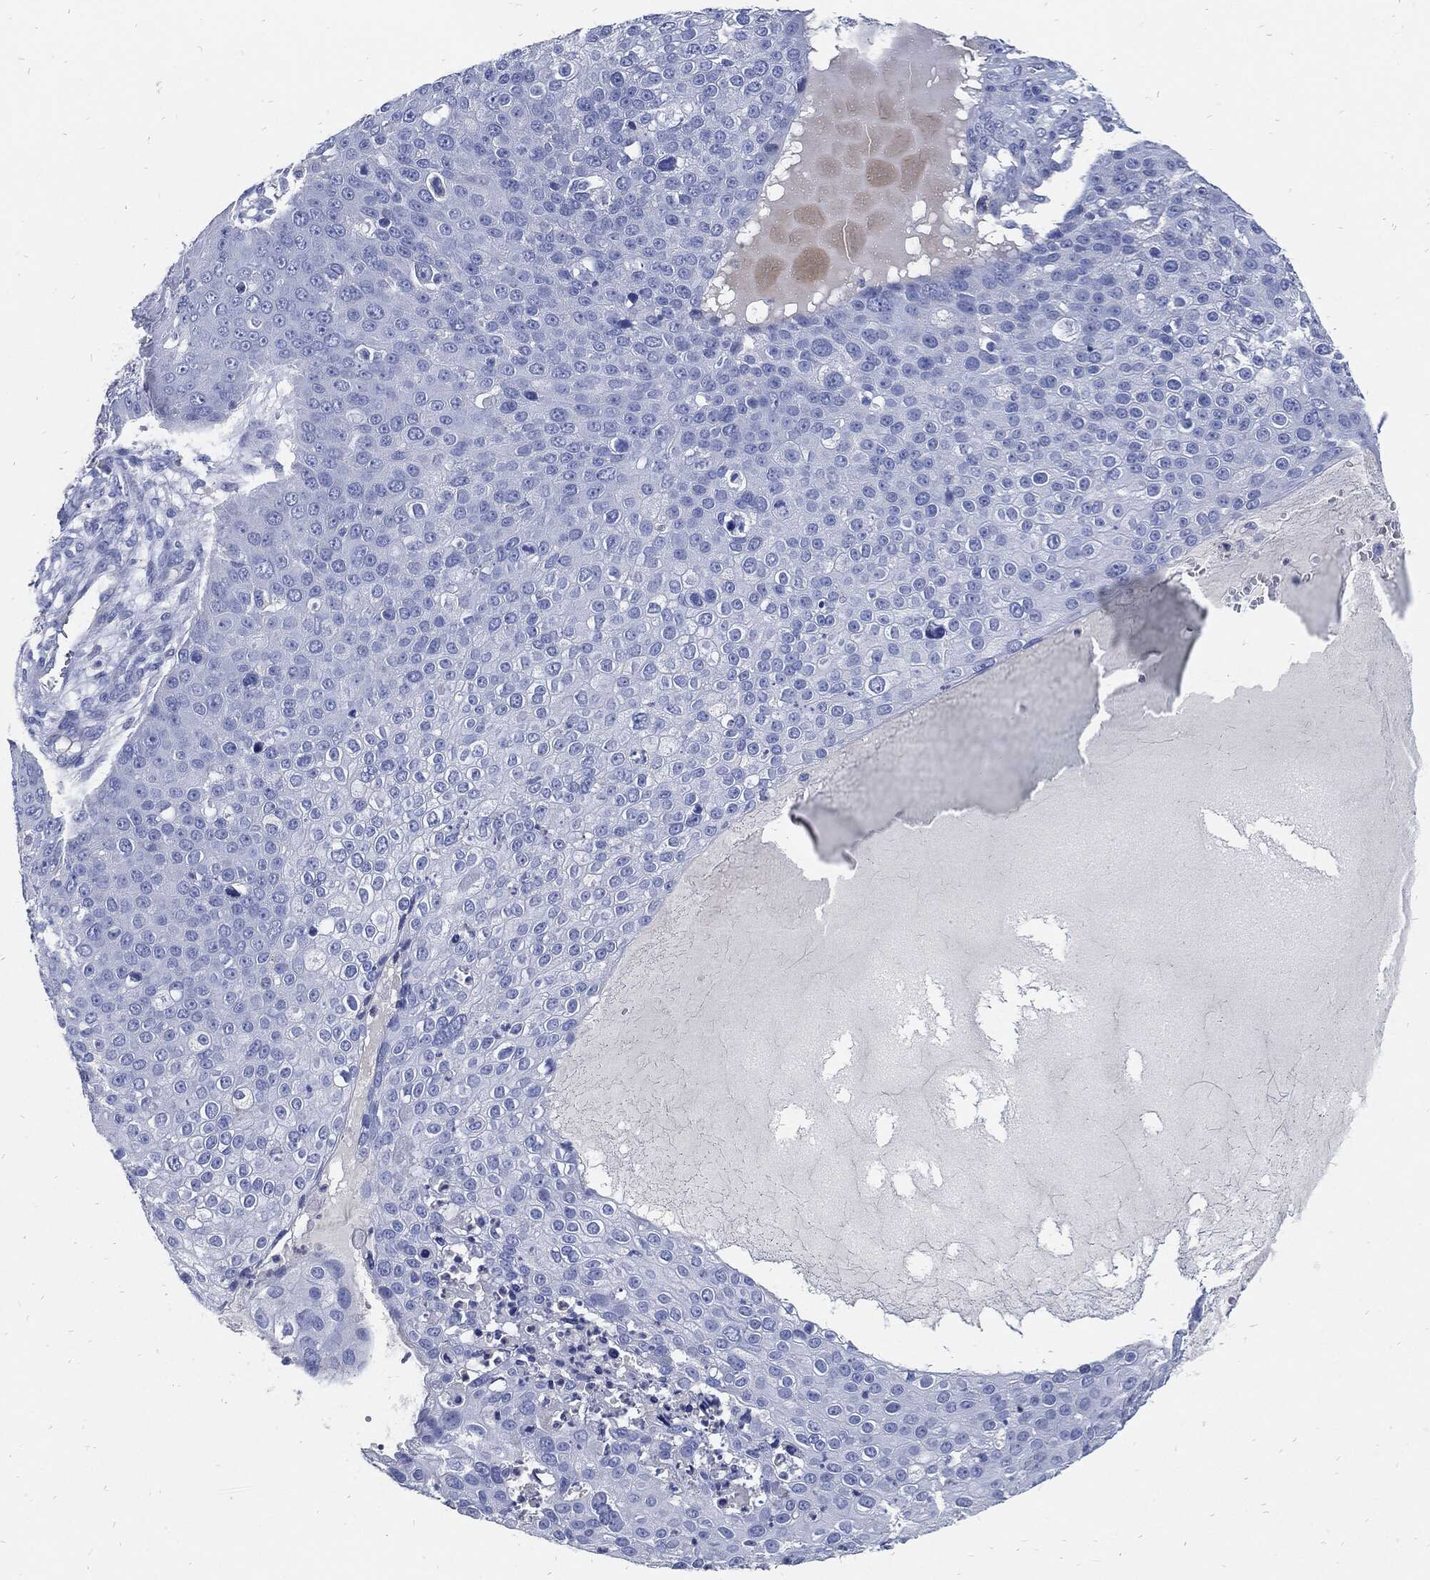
{"staining": {"intensity": "negative", "quantity": "none", "location": "none"}, "tissue": "skin cancer", "cell_type": "Tumor cells", "image_type": "cancer", "snomed": [{"axis": "morphology", "description": "Squamous cell carcinoma, NOS"}, {"axis": "topography", "description": "Skin"}], "caption": "DAB (3,3'-diaminobenzidine) immunohistochemical staining of skin squamous cell carcinoma shows no significant positivity in tumor cells. Nuclei are stained in blue.", "gene": "FABP4", "patient": {"sex": "male", "age": 71}}